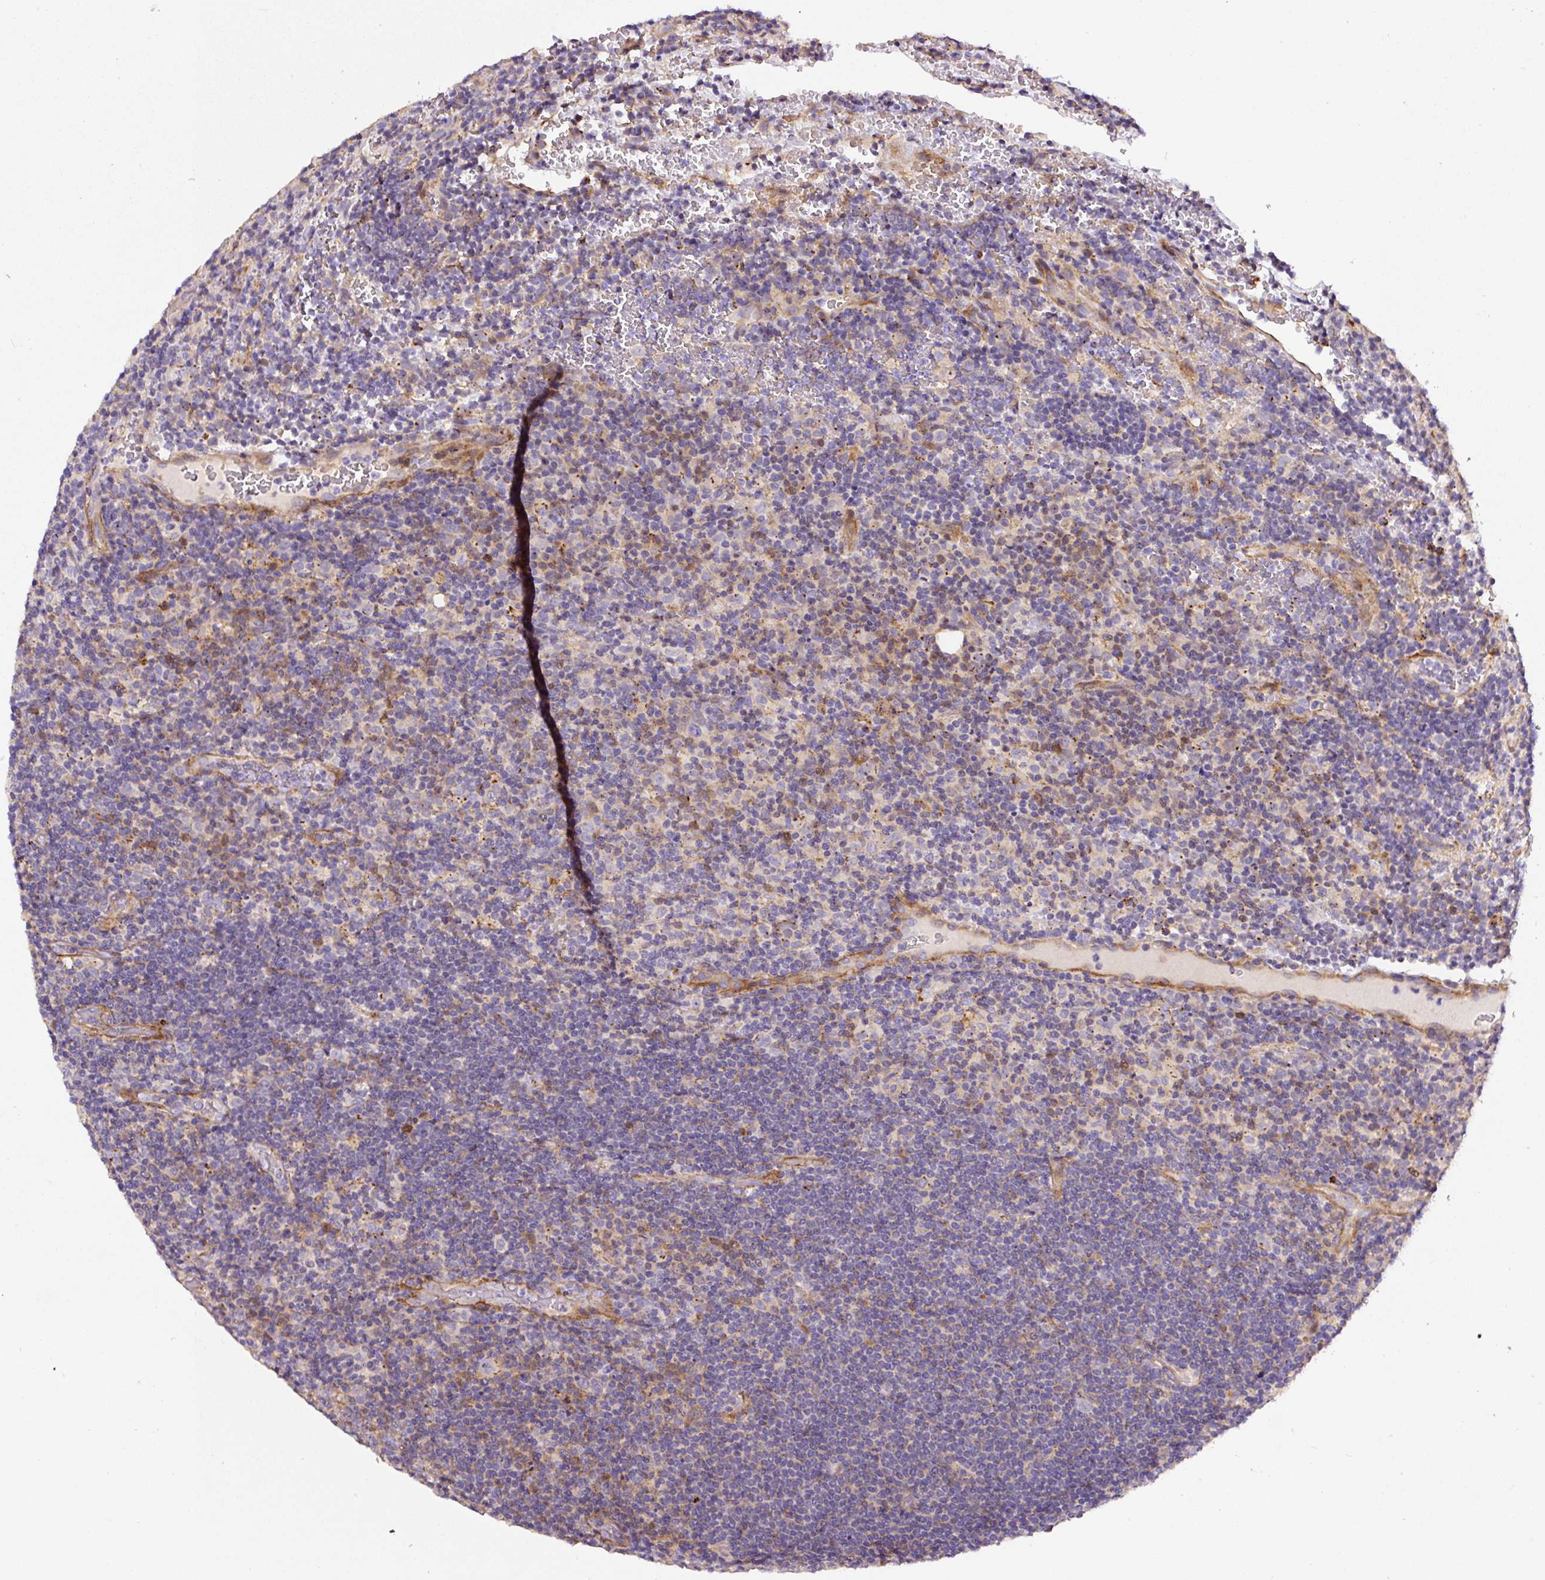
{"staining": {"intensity": "negative", "quantity": "none", "location": "none"}, "tissue": "lymphoma", "cell_type": "Tumor cells", "image_type": "cancer", "snomed": [{"axis": "morphology", "description": "Hodgkin's disease, NOS"}, {"axis": "topography", "description": "Lymph node"}], "caption": "This is an IHC photomicrograph of human lymphoma. There is no expression in tumor cells.", "gene": "RNF170", "patient": {"sex": "female", "age": 57}}